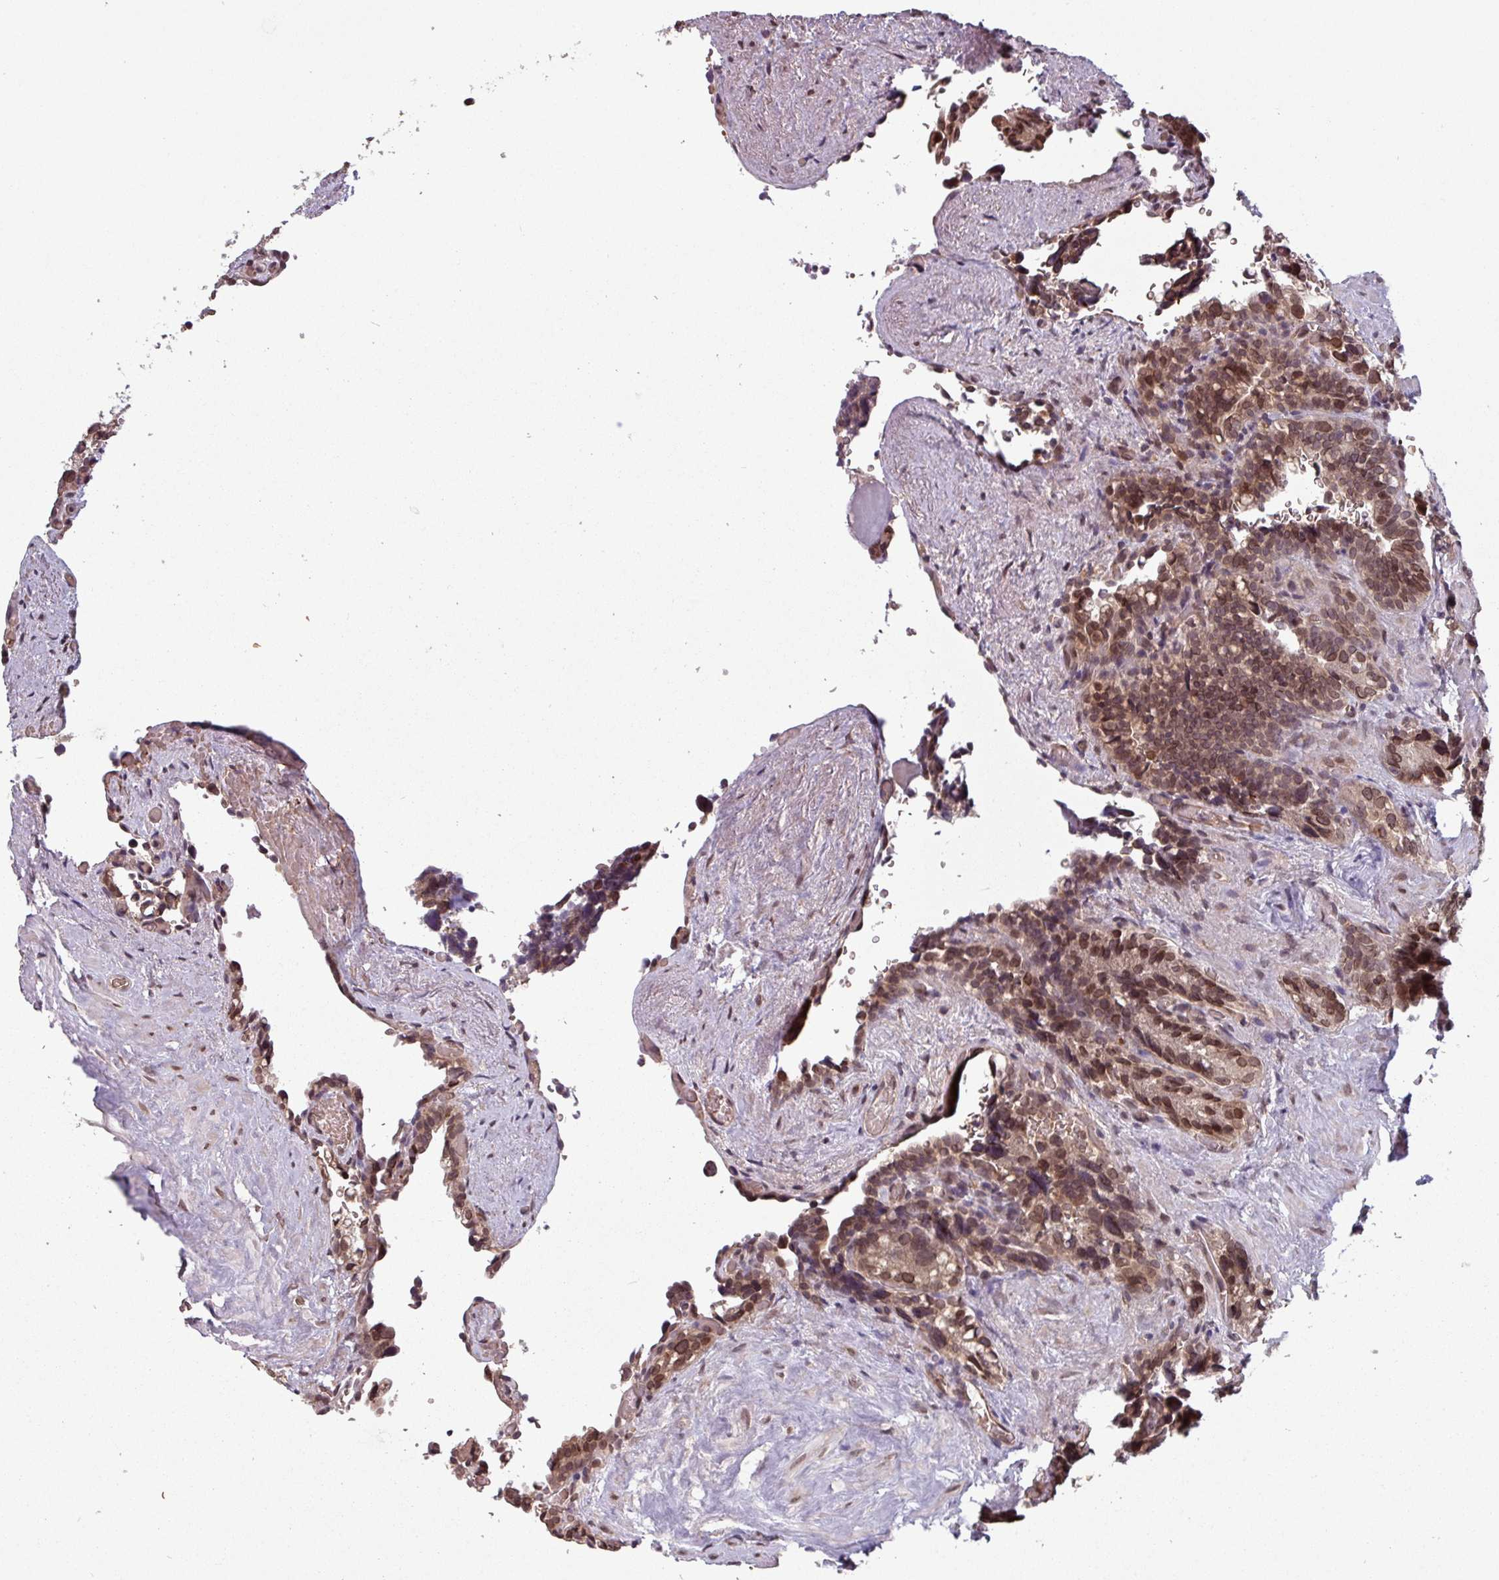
{"staining": {"intensity": "moderate", "quantity": ">75%", "location": "nuclear"}, "tissue": "seminal vesicle", "cell_type": "Glandular cells", "image_type": "normal", "snomed": [{"axis": "morphology", "description": "Normal tissue, NOS"}, {"axis": "topography", "description": "Seminal veicle"}], "caption": "Glandular cells demonstrate medium levels of moderate nuclear staining in approximately >75% of cells in normal human seminal vesicle. Nuclei are stained in blue.", "gene": "RBM4B", "patient": {"sex": "male", "age": 68}}